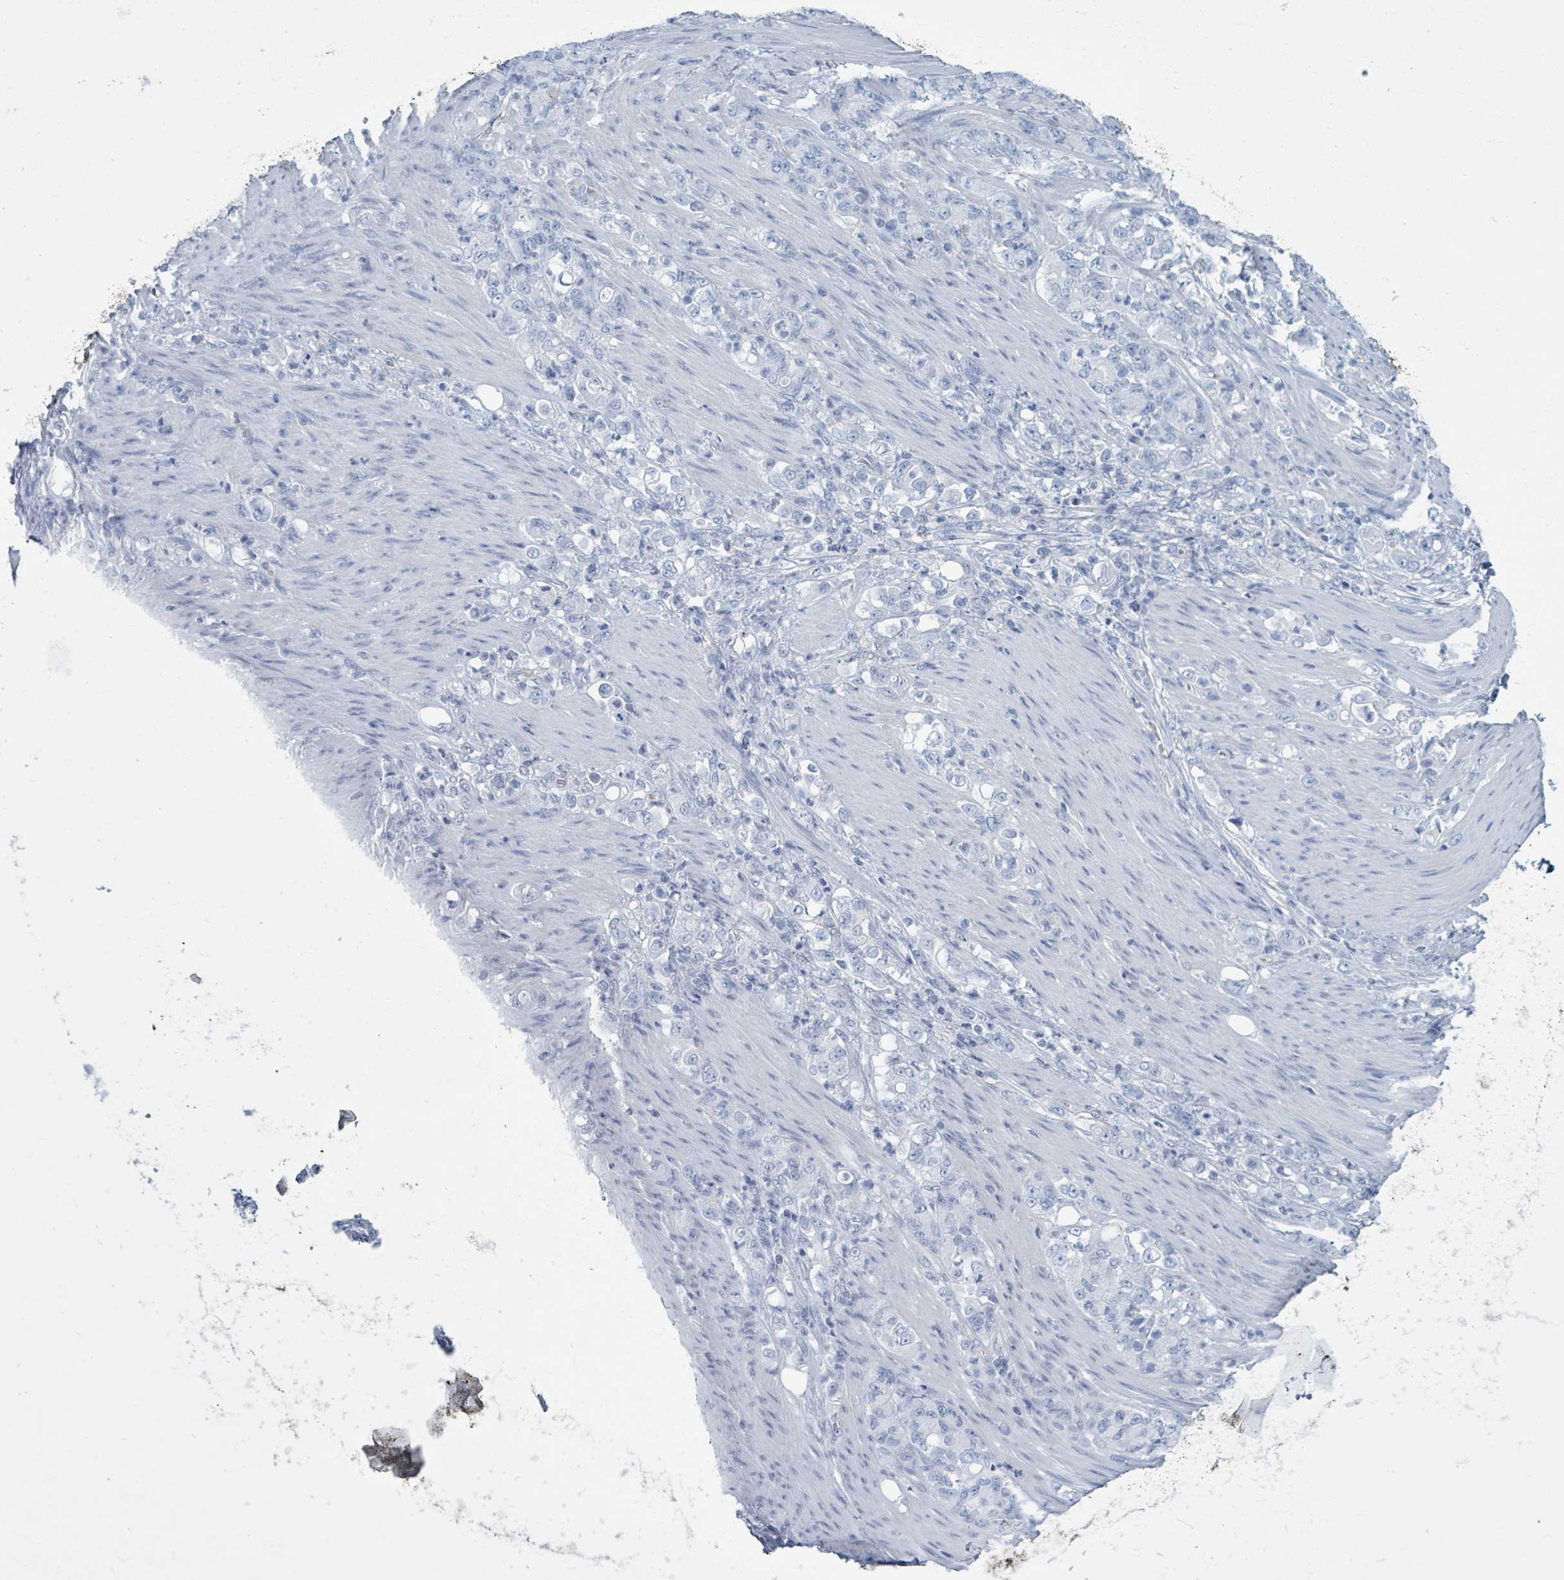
{"staining": {"intensity": "negative", "quantity": "none", "location": "none"}, "tissue": "stomach cancer", "cell_type": "Tumor cells", "image_type": "cancer", "snomed": [{"axis": "morphology", "description": "Adenocarcinoma, NOS"}, {"axis": "topography", "description": "Stomach"}], "caption": "Stomach adenocarcinoma was stained to show a protein in brown. There is no significant positivity in tumor cells.", "gene": "CT45A5", "patient": {"sex": "female", "age": 79}}